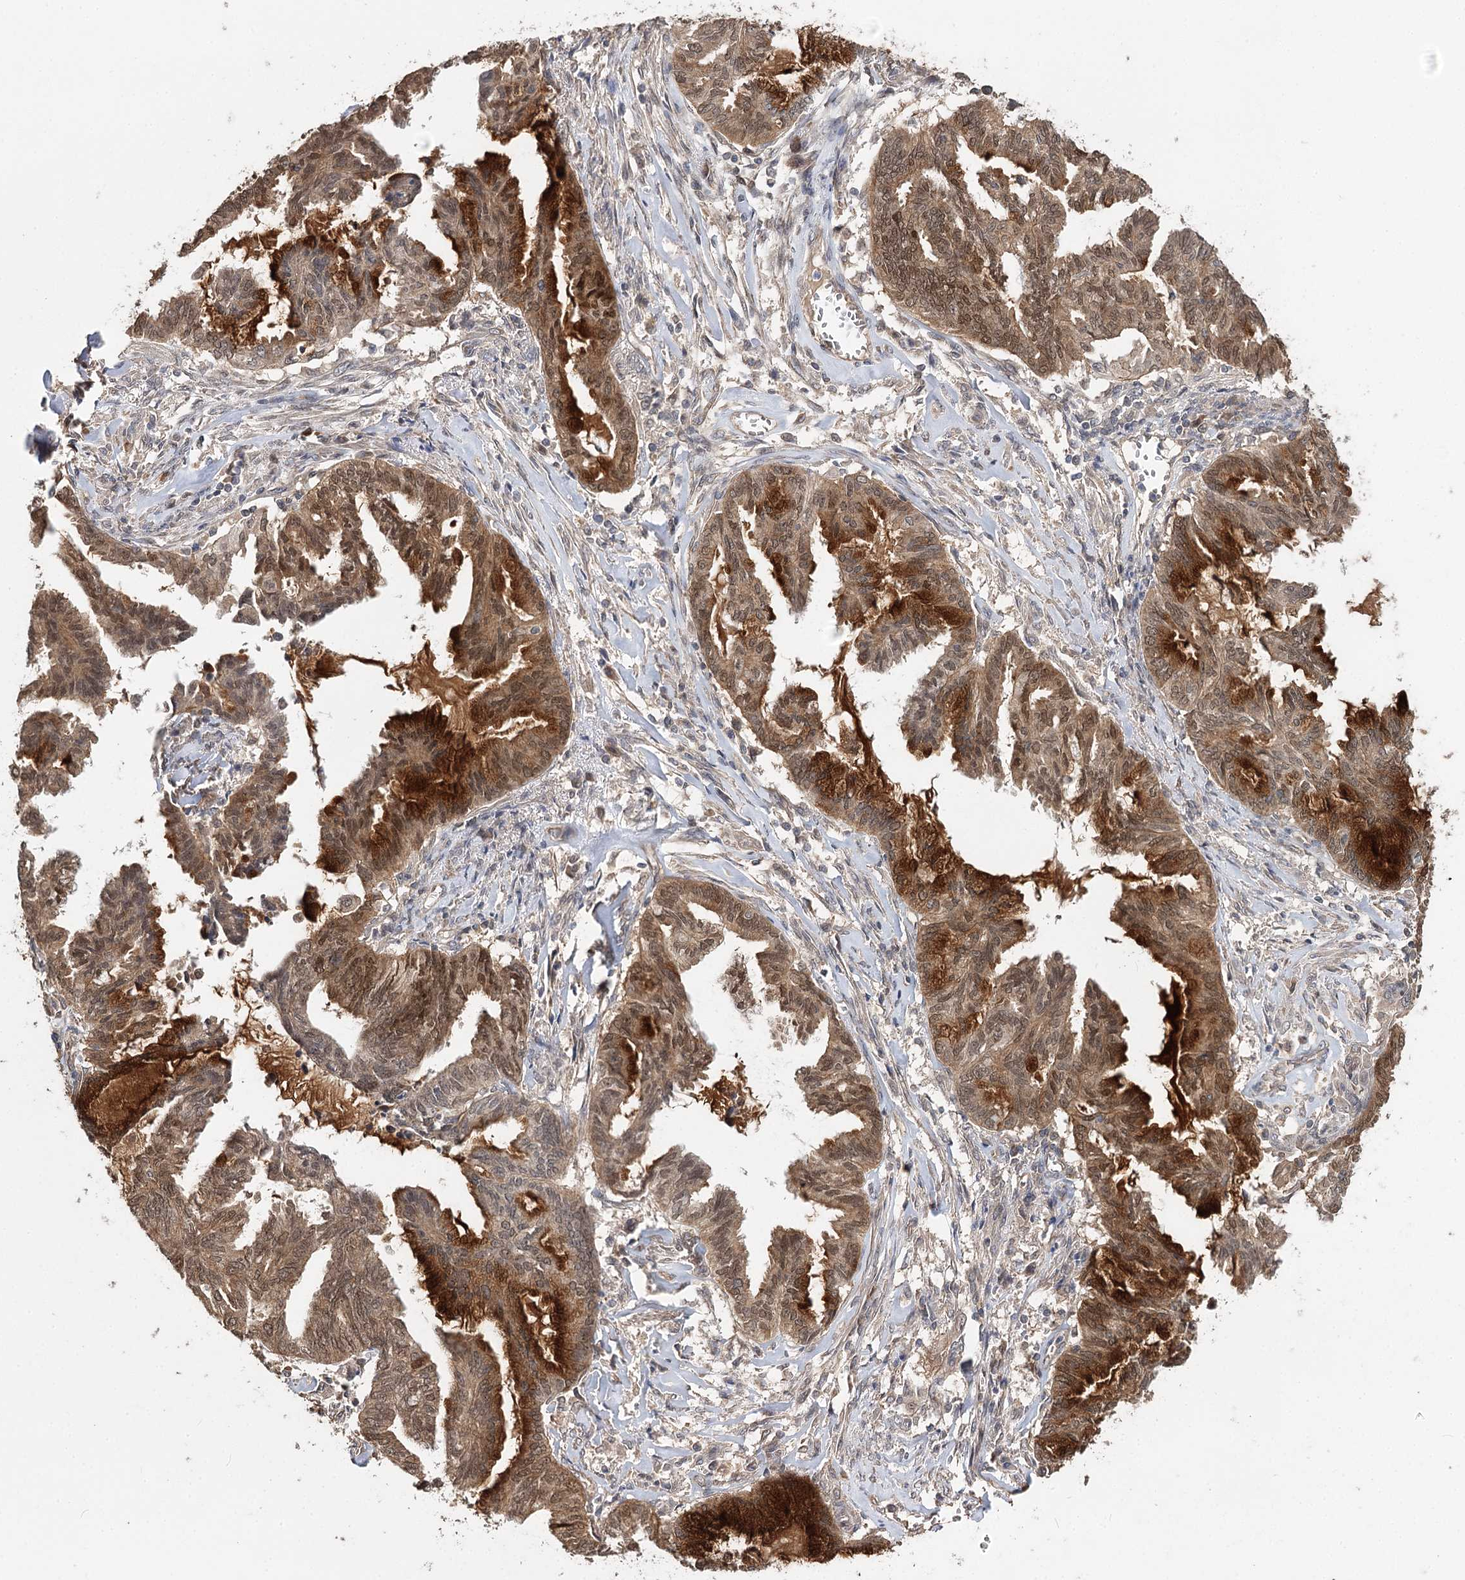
{"staining": {"intensity": "strong", "quantity": "25%-75%", "location": "cytoplasmic/membranous,nuclear"}, "tissue": "endometrial cancer", "cell_type": "Tumor cells", "image_type": "cancer", "snomed": [{"axis": "morphology", "description": "Adenocarcinoma, NOS"}, {"axis": "topography", "description": "Endometrium"}], "caption": "IHC histopathology image of endometrial cancer (adenocarcinoma) stained for a protein (brown), which exhibits high levels of strong cytoplasmic/membranous and nuclear staining in approximately 25%-75% of tumor cells.", "gene": "NOPCHAP1", "patient": {"sex": "female", "age": 86}}